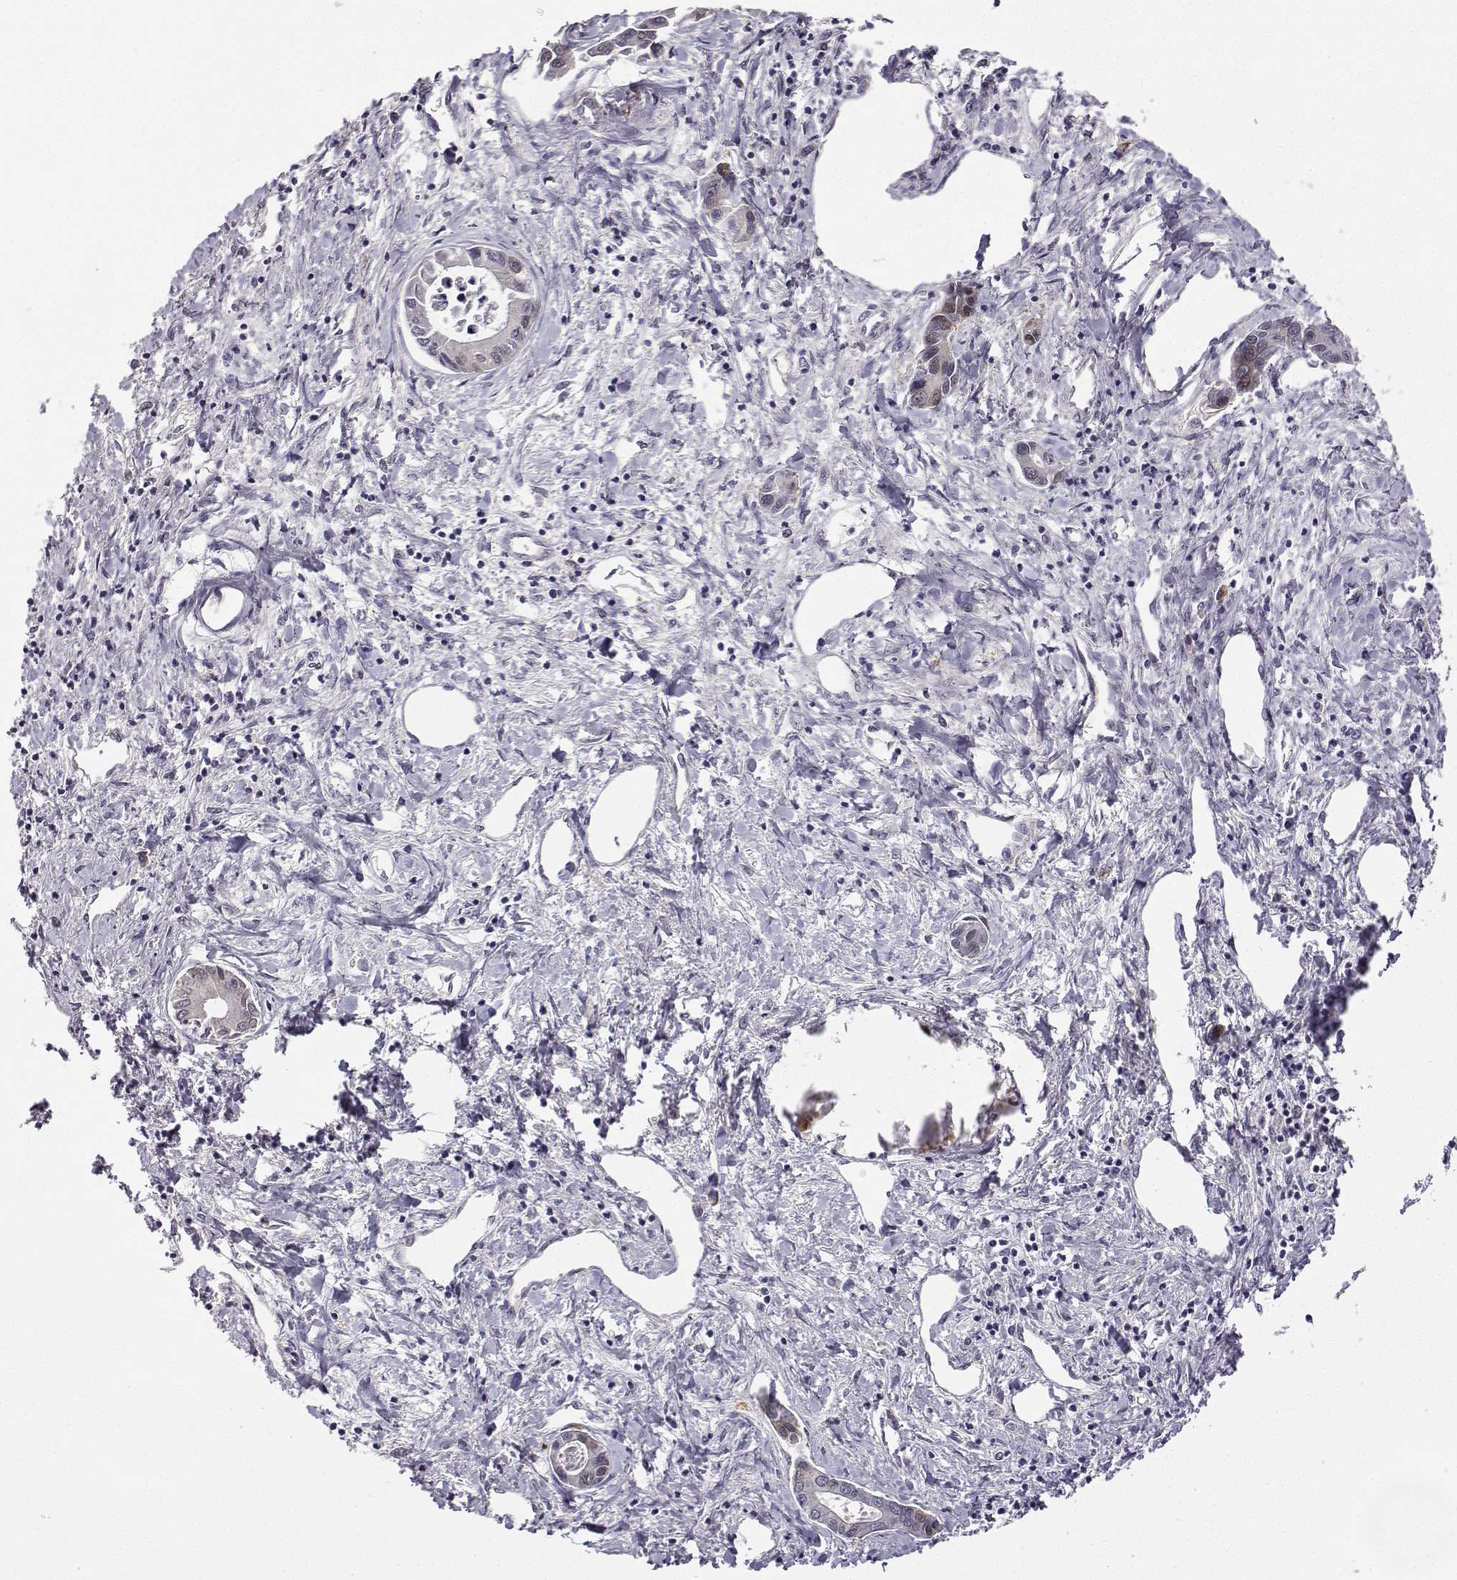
{"staining": {"intensity": "weak", "quantity": "25%-75%", "location": "nuclear"}, "tissue": "liver cancer", "cell_type": "Tumor cells", "image_type": "cancer", "snomed": [{"axis": "morphology", "description": "Cholangiocarcinoma"}, {"axis": "topography", "description": "Liver"}], "caption": "Liver cholangiocarcinoma stained with immunohistochemistry shows weak nuclear expression in approximately 25%-75% of tumor cells.", "gene": "PHGDH", "patient": {"sex": "male", "age": 66}}